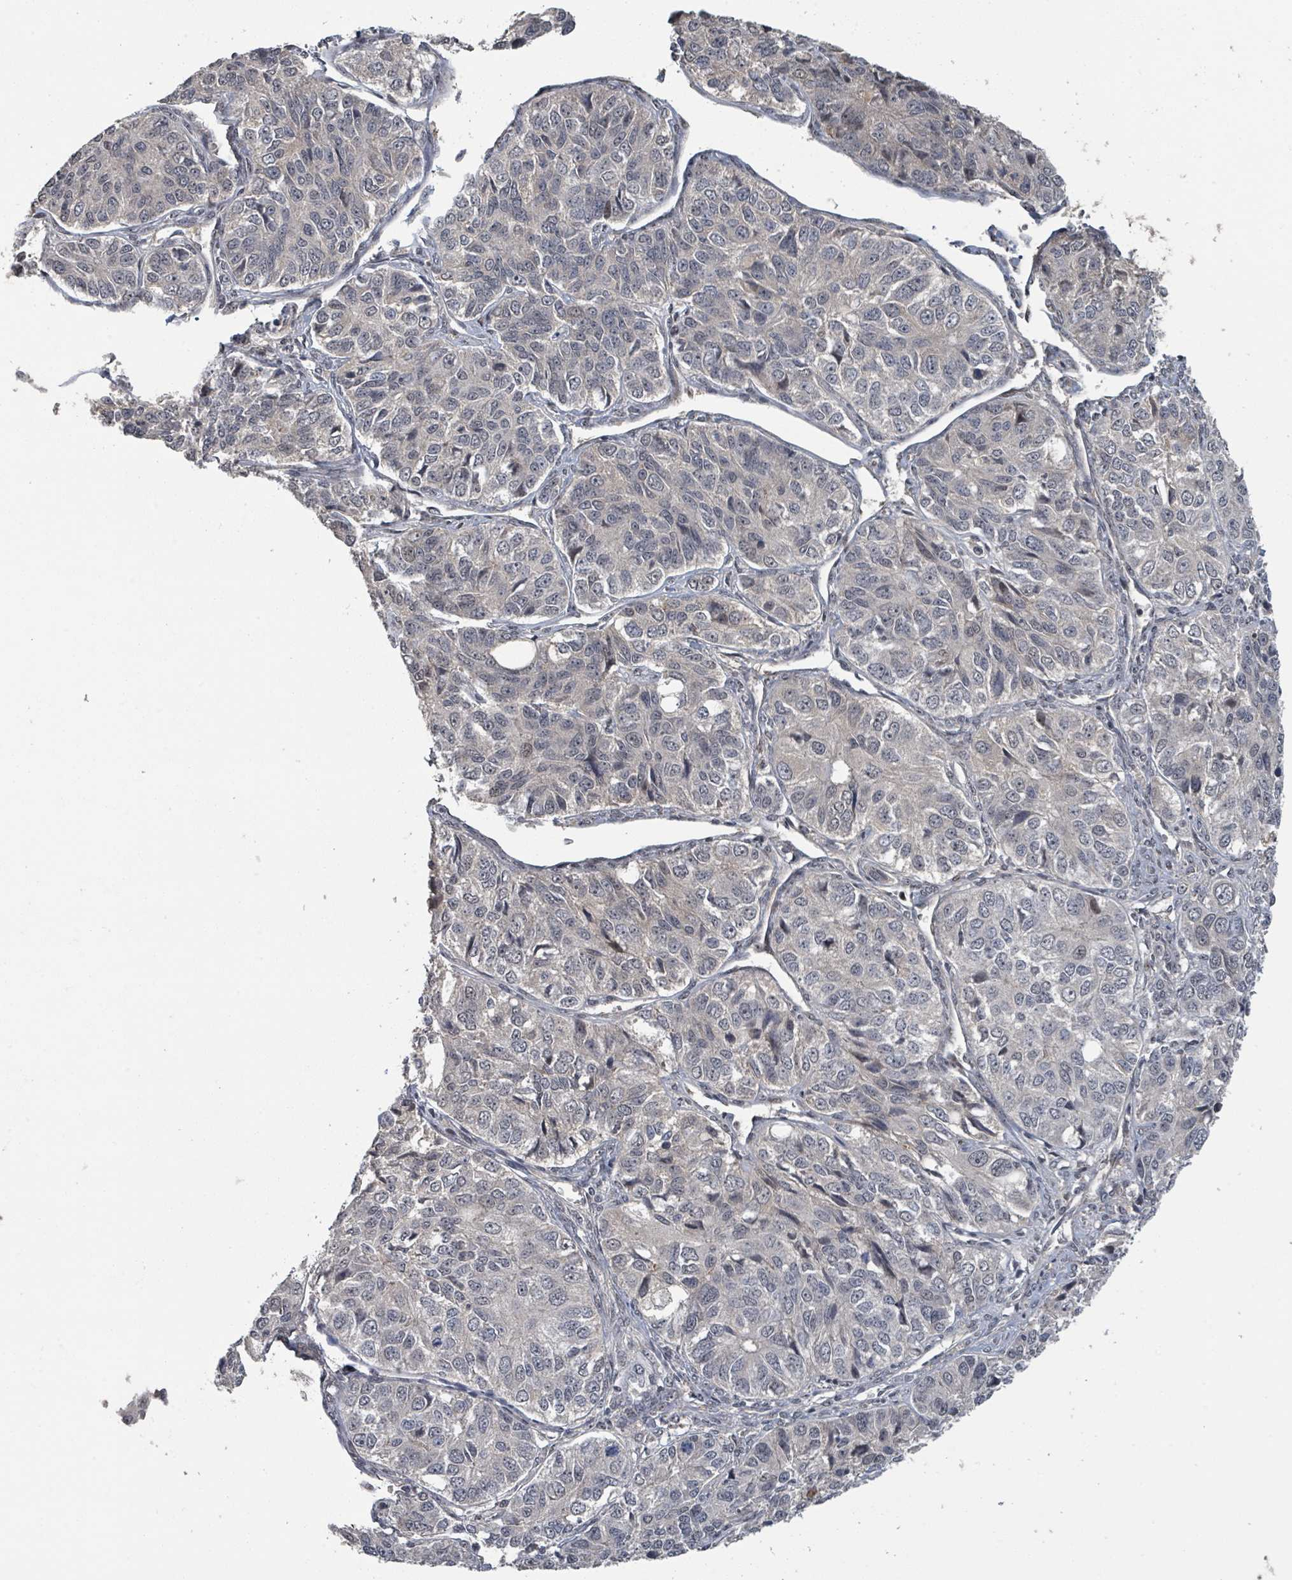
{"staining": {"intensity": "weak", "quantity": "<25%", "location": "nuclear"}, "tissue": "ovarian cancer", "cell_type": "Tumor cells", "image_type": "cancer", "snomed": [{"axis": "morphology", "description": "Carcinoma, endometroid"}, {"axis": "topography", "description": "Ovary"}], "caption": "This is a image of immunohistochemistry staining of endometroid carcinoma (ovarian), which shows no expression in tumor cells.", "gene": "ZBTB14", "patient": {"sex": "female", "age": 51}}